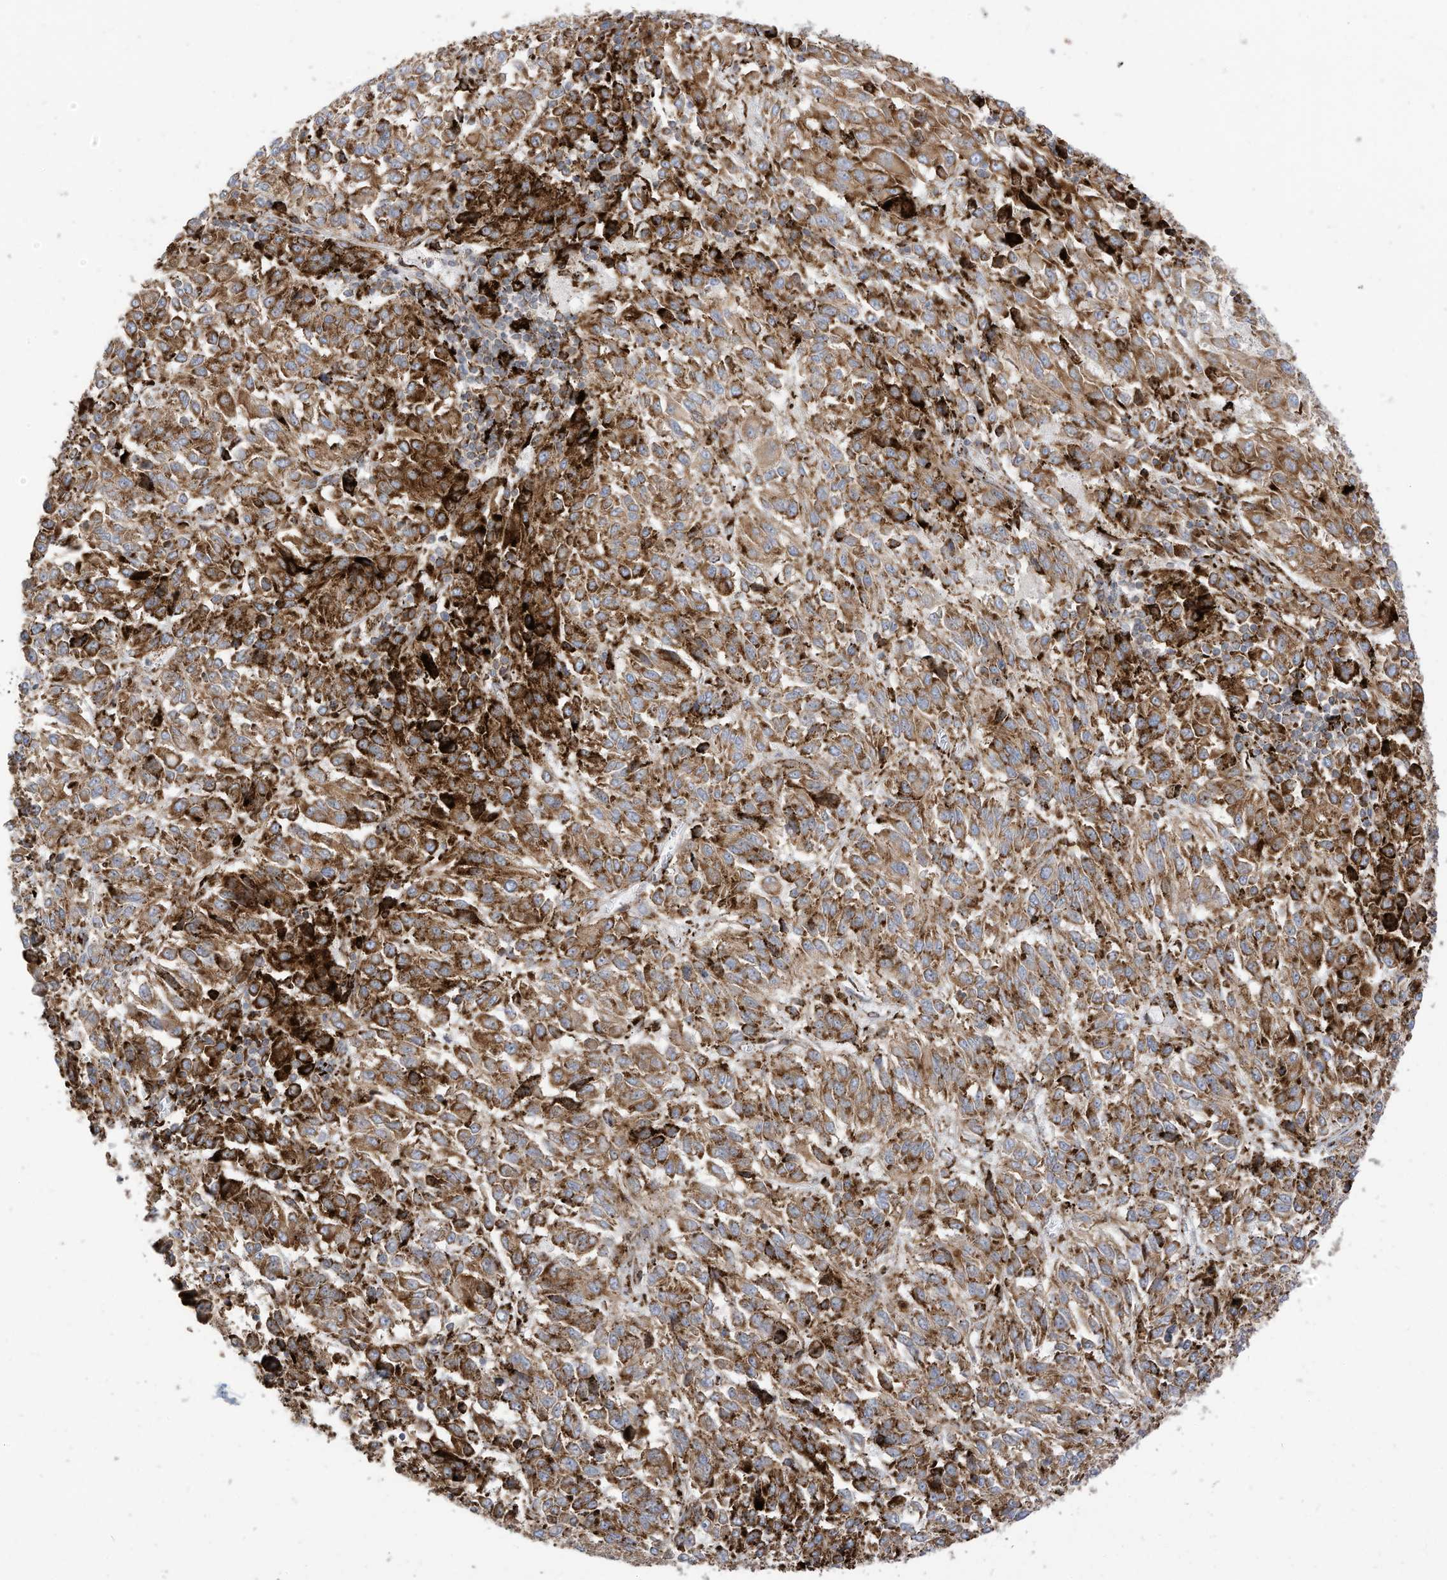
{"staining": {"intensity": "moderate", "quantity": ">75%", "location": "cytoplasmic/membranous"}, "tissue": "melanoma", "cell_type": "Tumor cells", "image_type": "cancer", "snomed": [{"axis": "morphology", "description": "Malignant melanoma, Metastatic site"}, {"axis": "topography", "description": "Lung"}], "caption": "Human malignant melanoma (metastatic site) stained for a protein (brown) demonstrates moderate cytoplasmic/membranous positive staining in about >75% of tumor cells.", "gene": "TRNAU1AP", "patient": {"sex": "male", "age": 64}}